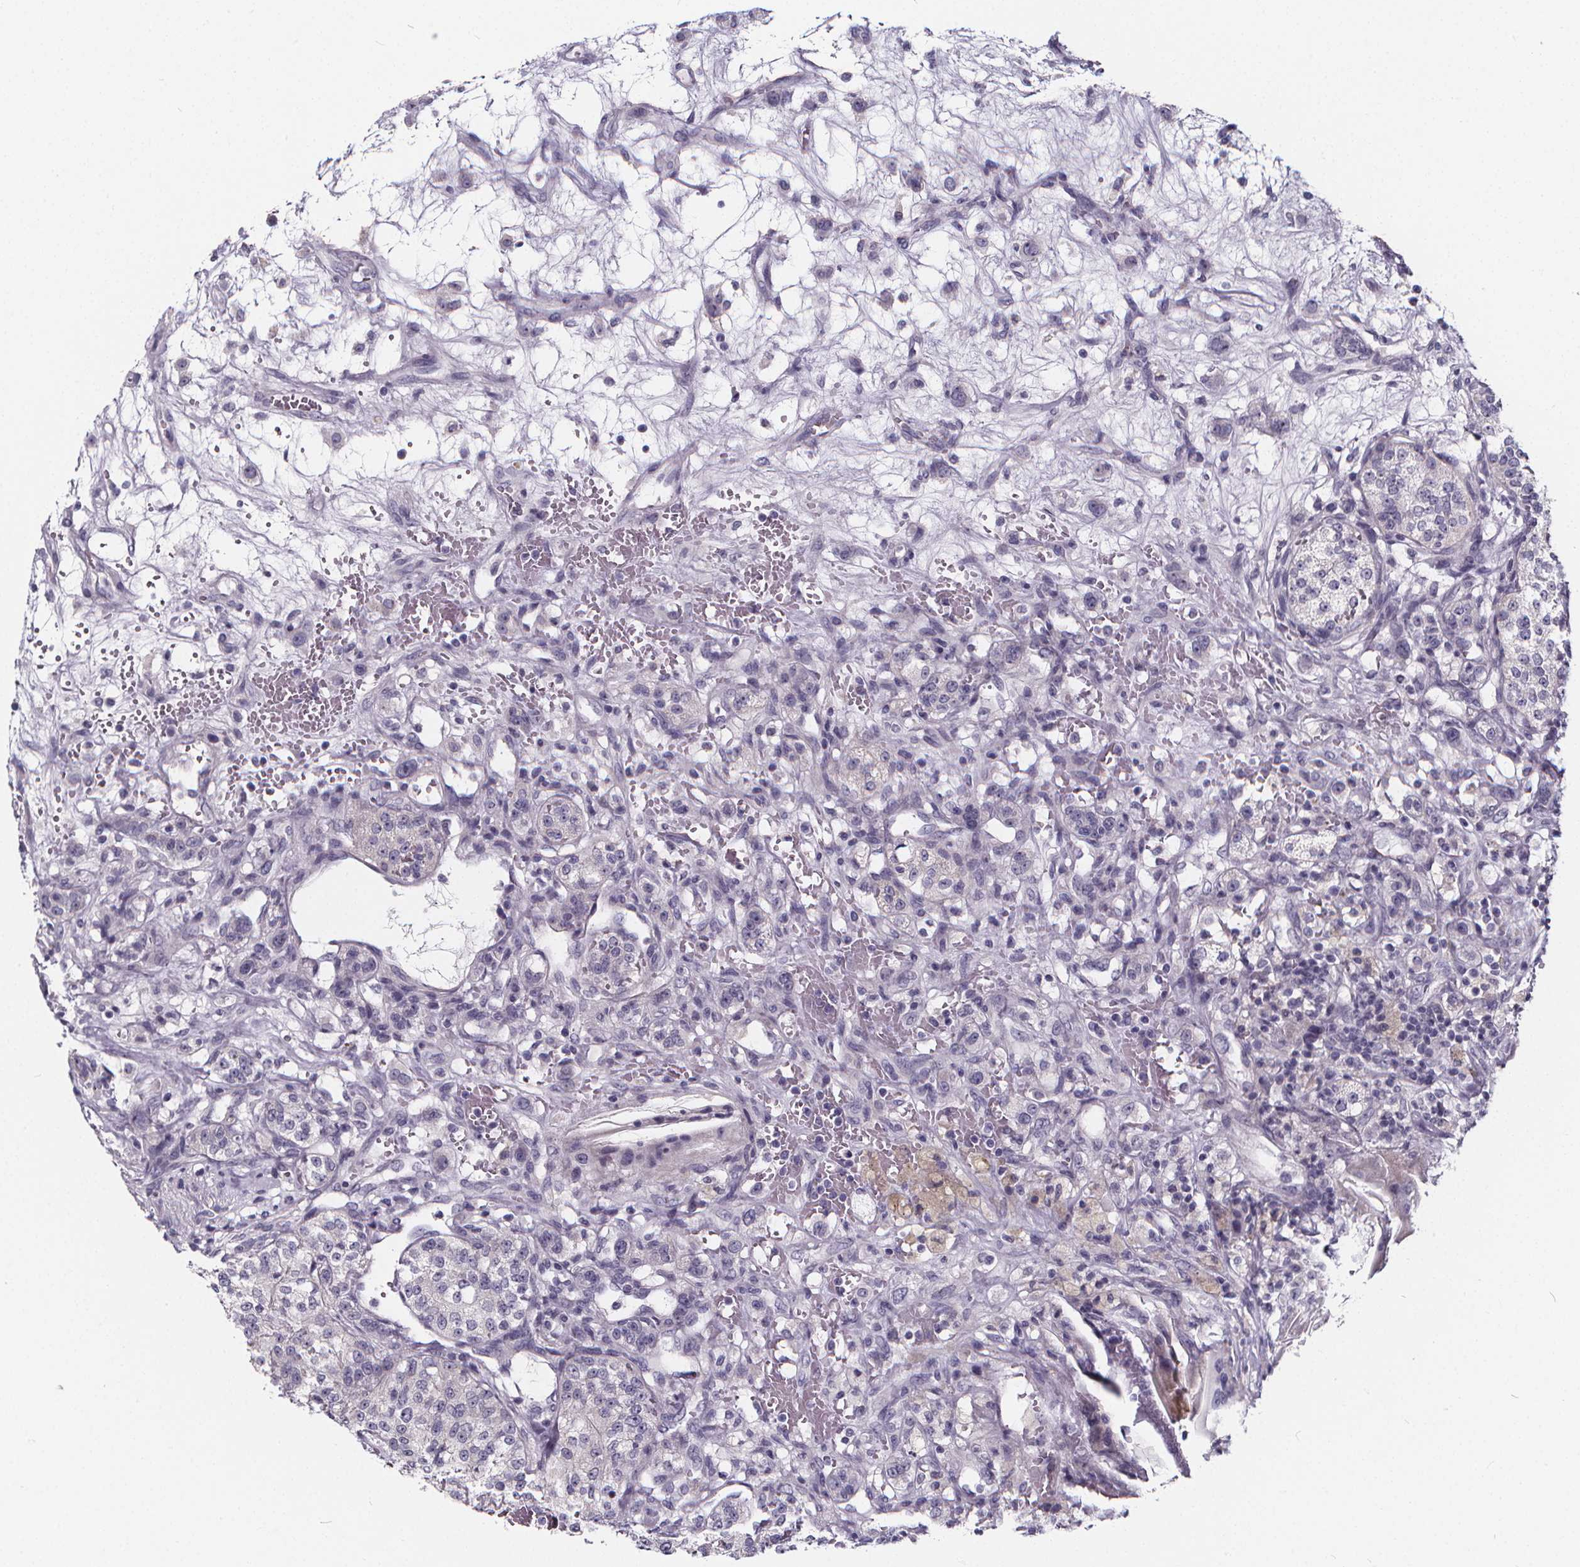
{"staining": {"intensity": "negative", "quantity": "none", "location": "none"}, "tissue": "renal cancer", "cell_type": "Tumor cells", "image_type": "cancer", "snomed": [{"axis": "morphology", "description": "Adenocarcinoma, NOS"}, {"axis": "topography", "description": "Kidney"}], "caption": "A micrograph of human renal cancer is negative for staining in tumor cells.", "gene": "SPEF2", "patient": {"sex": "female", "age": 63}}